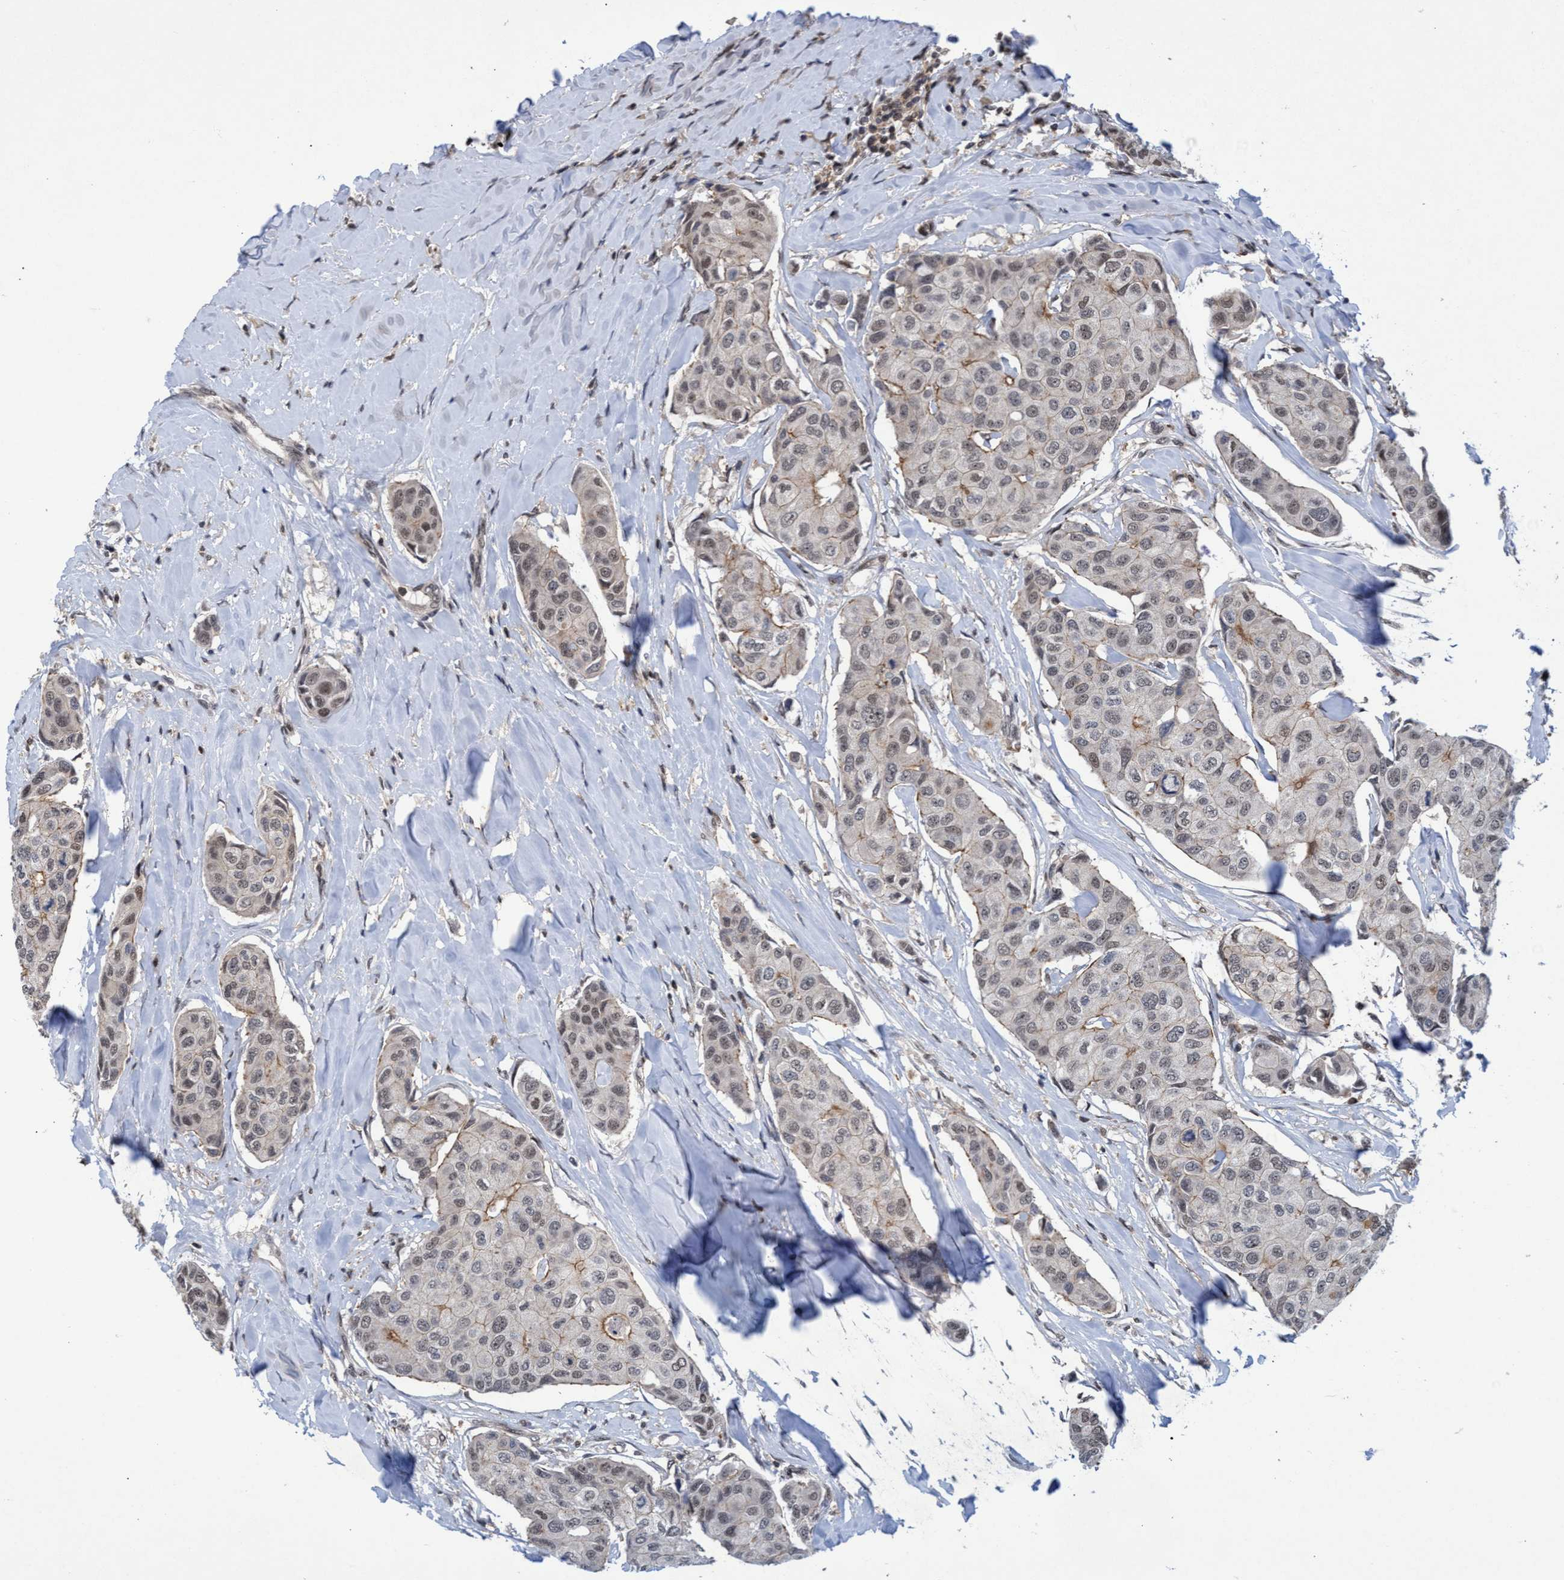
{"staining": {"intensity": "moderate", "quantity": "<25%", "location": "cytoplasmic/membranous"}, "tissue": "breast cancer", "cell_type": "Tumor cells", "image_type": "cancer", "snomed": [{"axis": "morphology", "description": "Duct carcinoma"}, {"axis": "topography", "description": "Breast"}], "caption": "This is an image of immunohistochemistry (IHC) staining of breast cancer (intraductal carcinoma), which shows moderate staining in the cytoplasmic/membranous of tumor cells.", "gene": "GTF2F1", "patient": {"sex": "female", "age": 80}}